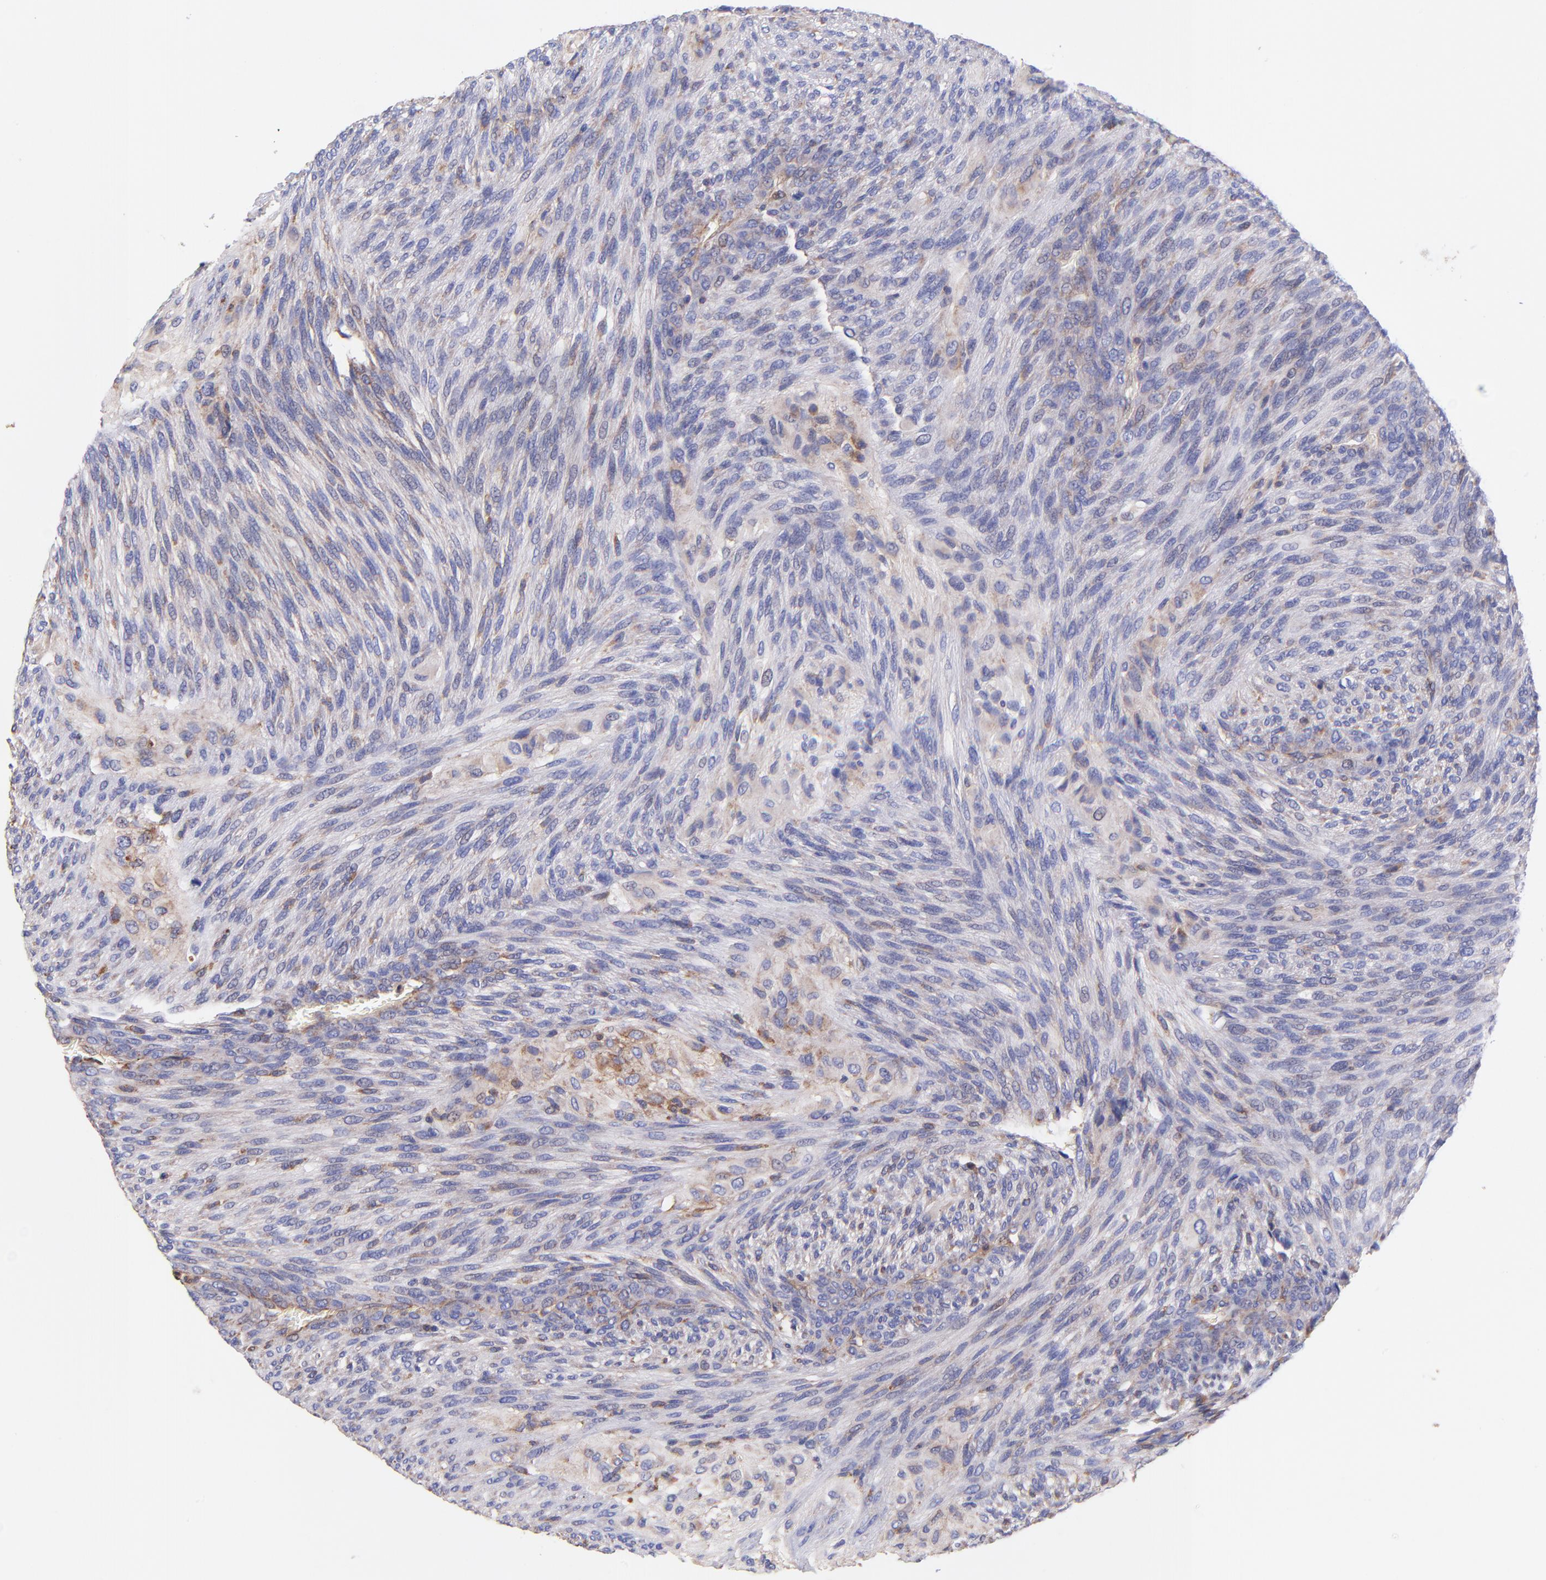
{"staining": {"intensity": "moderate", "quantity": "<25%", "location": "cytoplasmic/membranous"}, "tissue": "glioma", "cell_type": "Tumor cells", "image_type": "cancer", "snomed": [{"axis": "morphology", "description": "Glioma, malignant, High grade"}, {"axis": "topography", "description": "Cerebral cortex"}], "caption": "A brown stain highlights moderate cytoplasmic/membranous positivity of a protein in human glioma tumor cells.", "gene": "PREX1", "patient": {"sex": "female", "age": 55}}